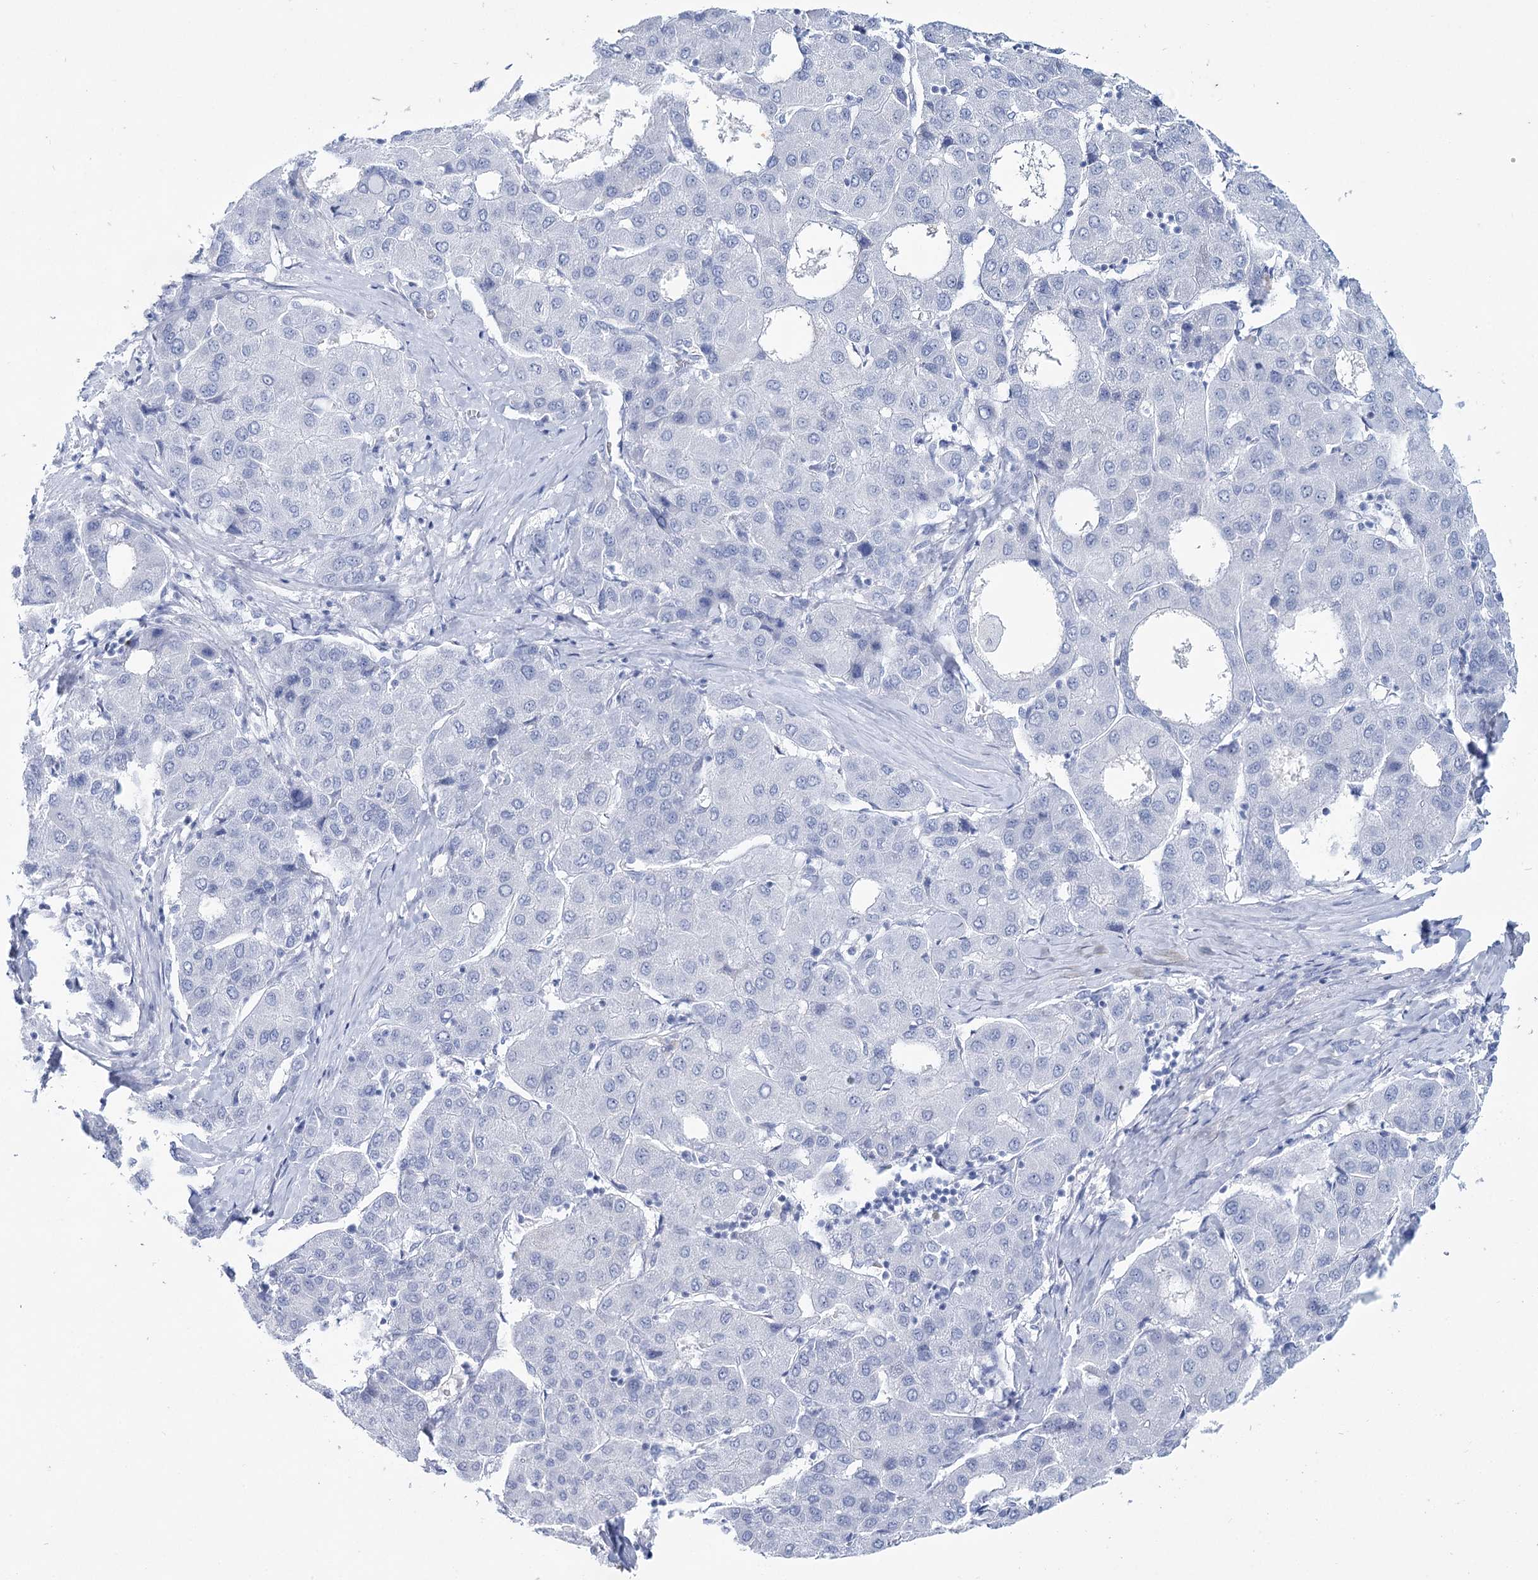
{"staining": {"intensity": "negative", "quantity": "none", "location": "none"}, "tissue": "liver cancer", "cell_type": "Tumor cells", "image_type": "cancer", "snomed": [{"axis": "morphology", "description": "Carcinoma, Hepatocellular, NOS"}, {"axis": "topography", "description": "Liver"}], "caption": "Tumor cells show no significant positivity in liver hepatocellular carcinoma. Nuclei are stained in blue.", "gene": "RNF186", "patient": {"sex": "male", "age": 65}}